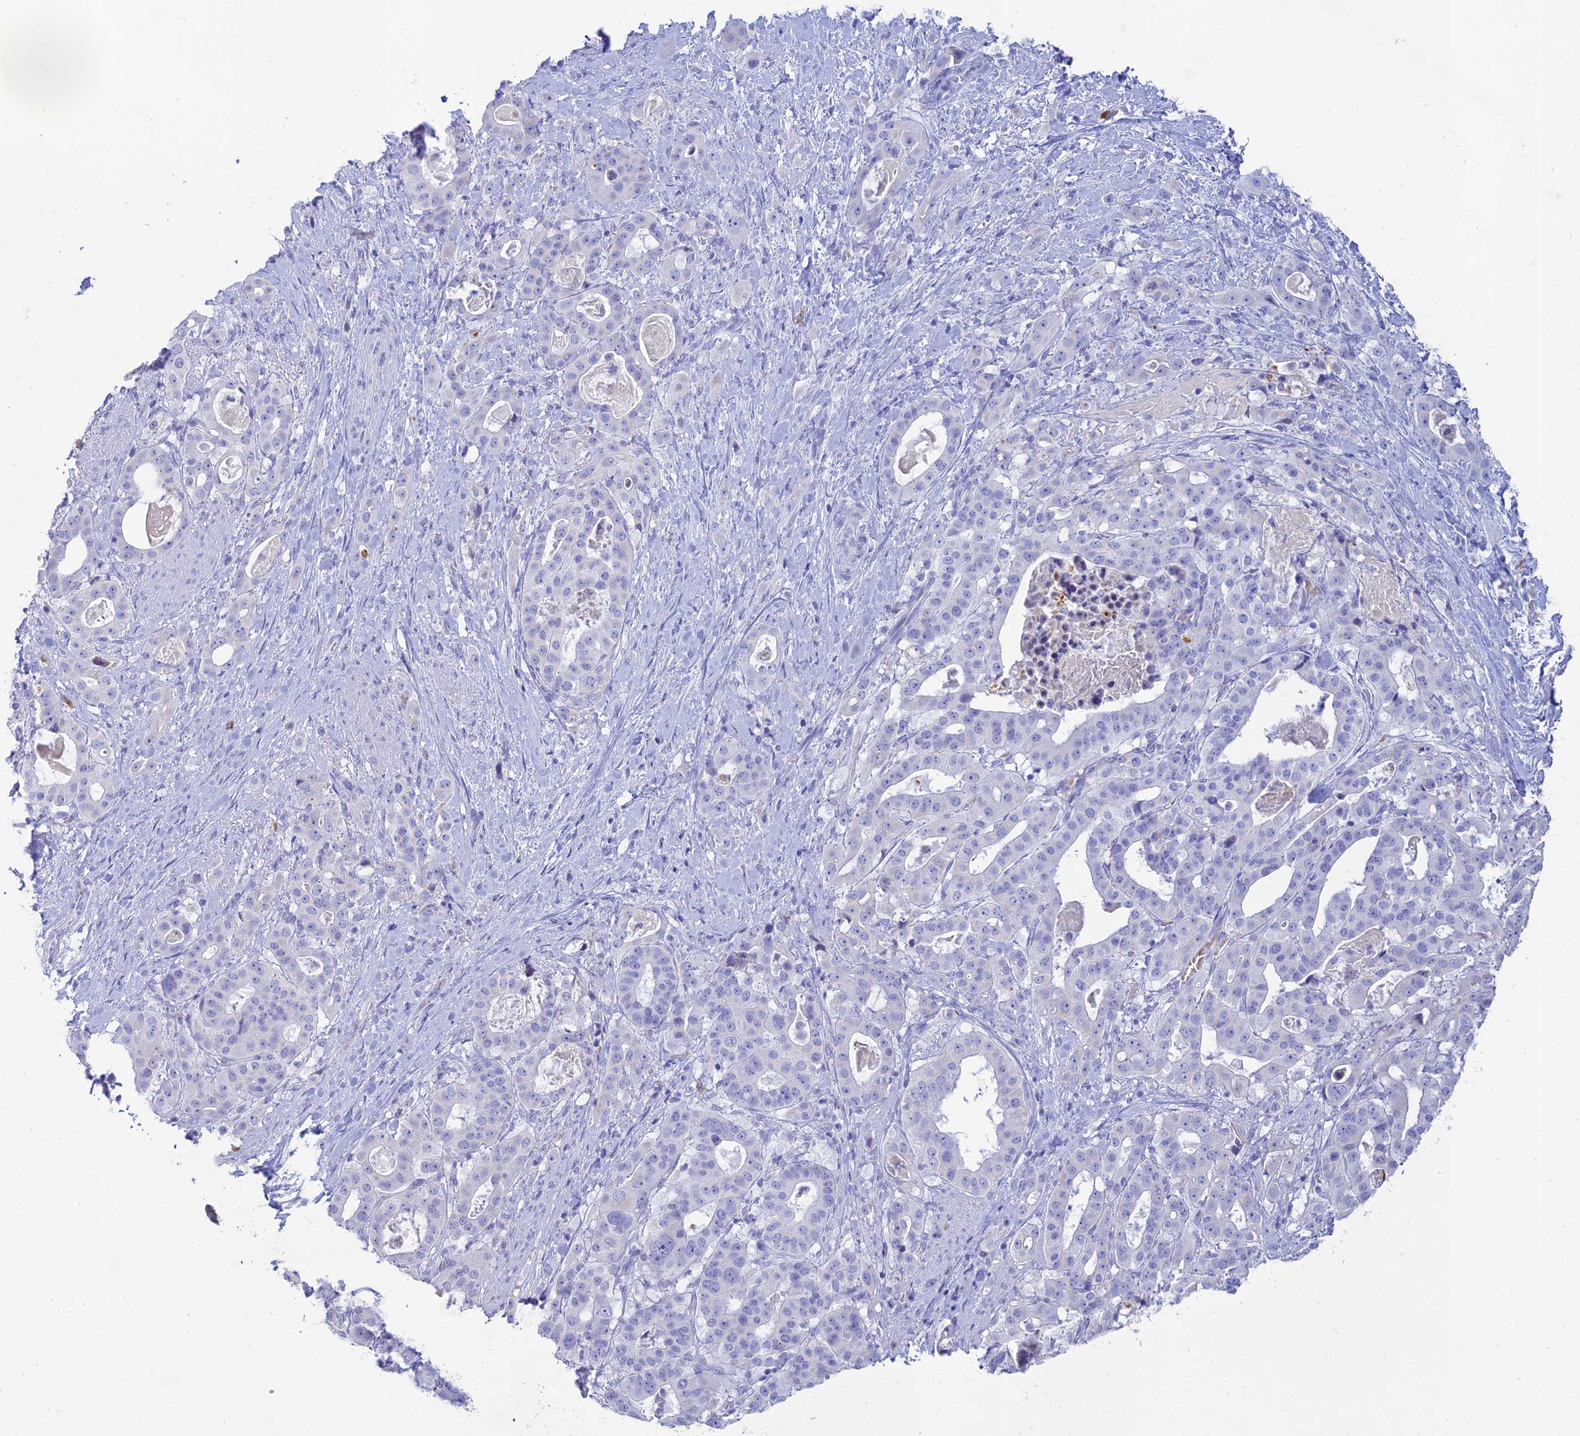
{"staining": {"intensity": "negative", "quantity": "none", "location": "none"}, "tissue": "stomach cancer", "cell_type": "Tumor cells", "image_type": "cancer", "snomed": [{"axis": "morphology", "description": "Adenocarcinoma, NOS"}, {"axis": "topography", "description": "Stomach"}], "caption": "The image exhibits no staining of tumor cells in stomach cancer (adenocarcinoma). Nuclei are stained in blue.", "gene": "MAL2", "patient": {"sex": "male", "age": 48}}